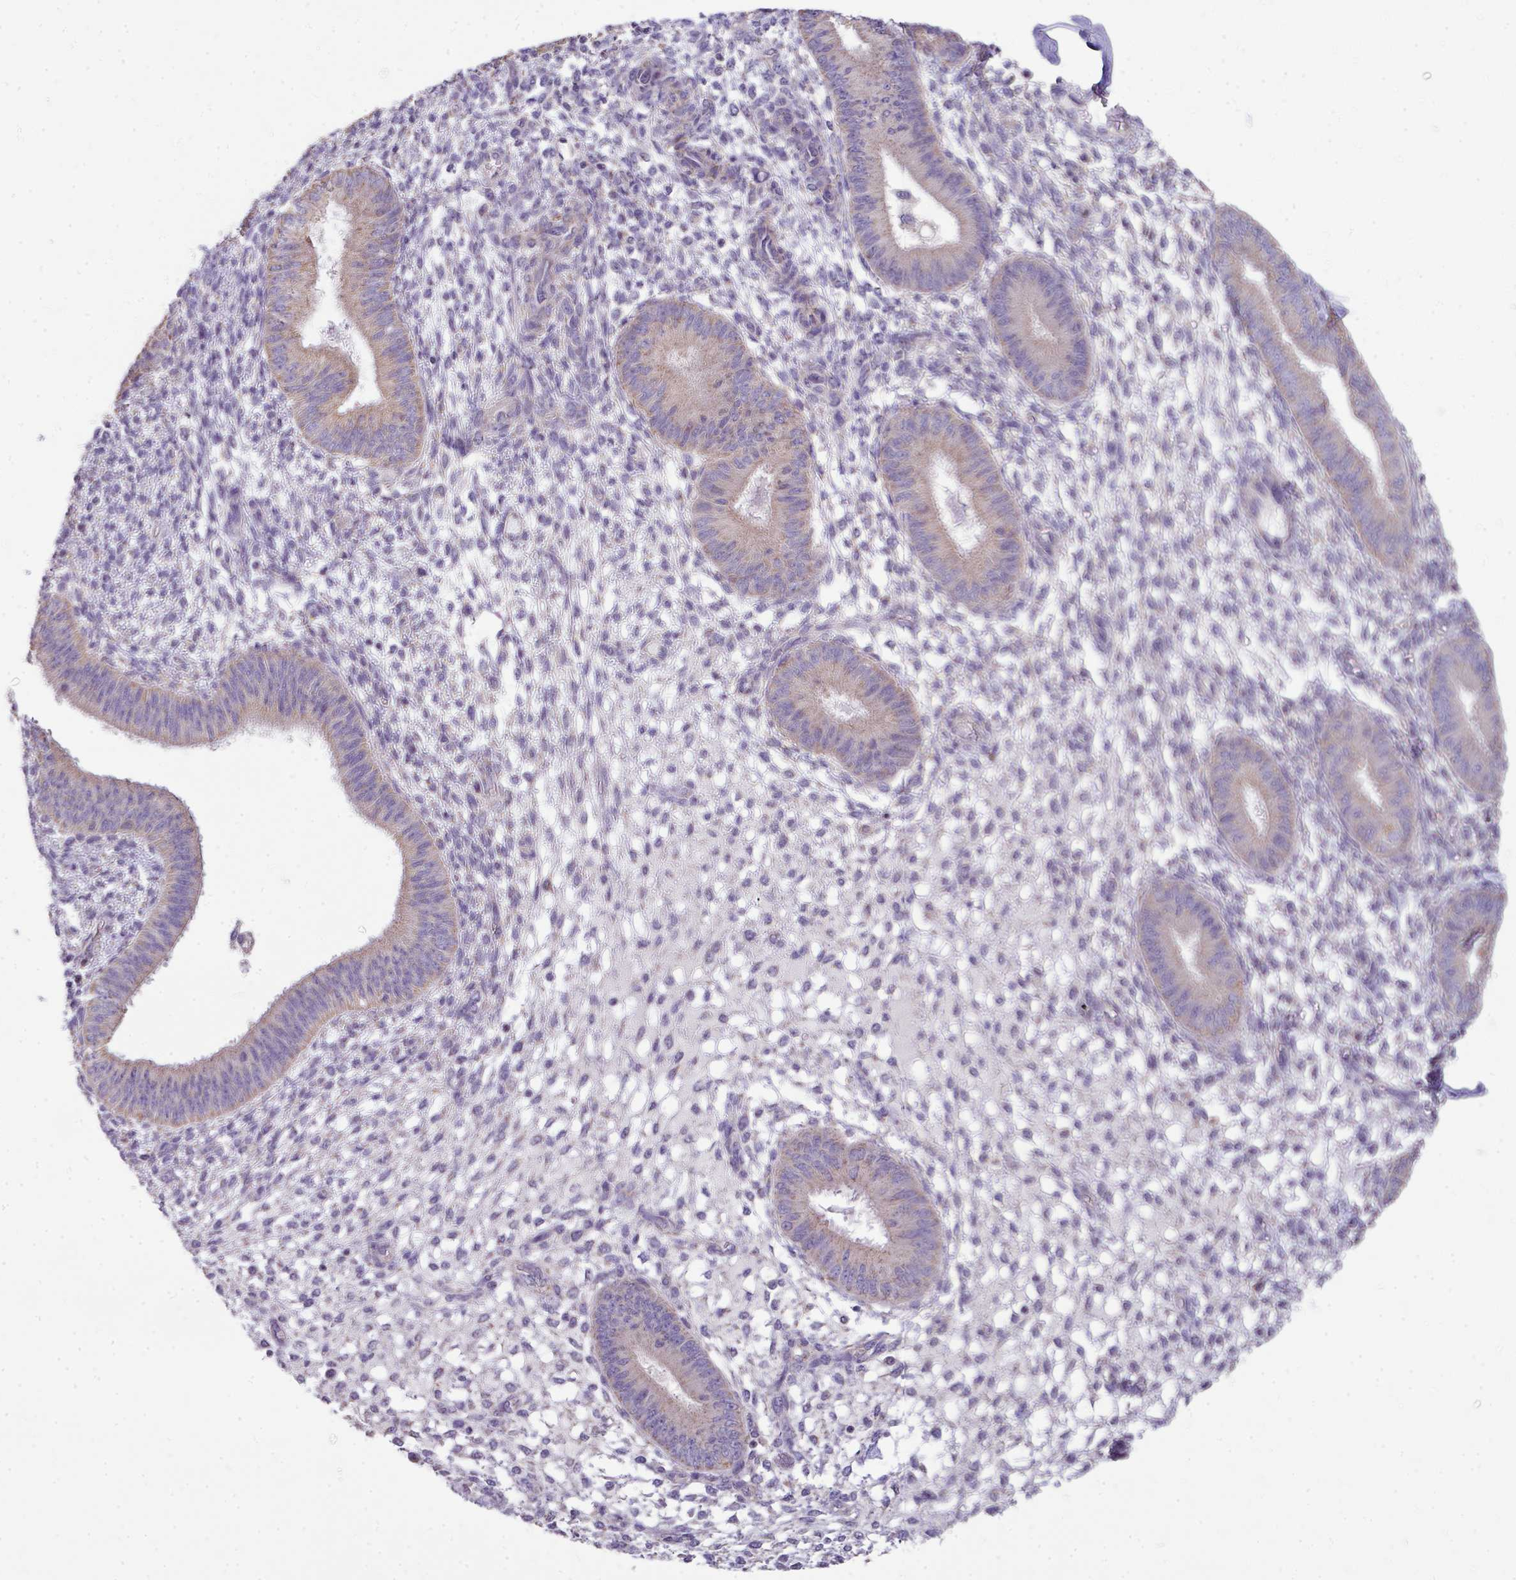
{"staining": {"intensity": "negative", "quantity": "none", "location": "none"}, "tissue": "endometrium", "cell_type": "Cells in endometrial stroma", "image_type": "normal", "snomed": [{"axis": "morphology", "description": "Normal tissue, NOS"}, {"axis": "topography", "description": "Endometrium"}], "caption": "DAB immunohistochemical staining of unremarkable endometrium reveals no significant staining in cells in endometrial stroma. (Stains: DAB (3,3'-diaminobenzidine) immunohistochemistry with hematoxylin counter stain, Microscopy: brightfield microscopy at high magnification).", "gene": "PALS2", "patient": {"sex": "female", "age": 49}}